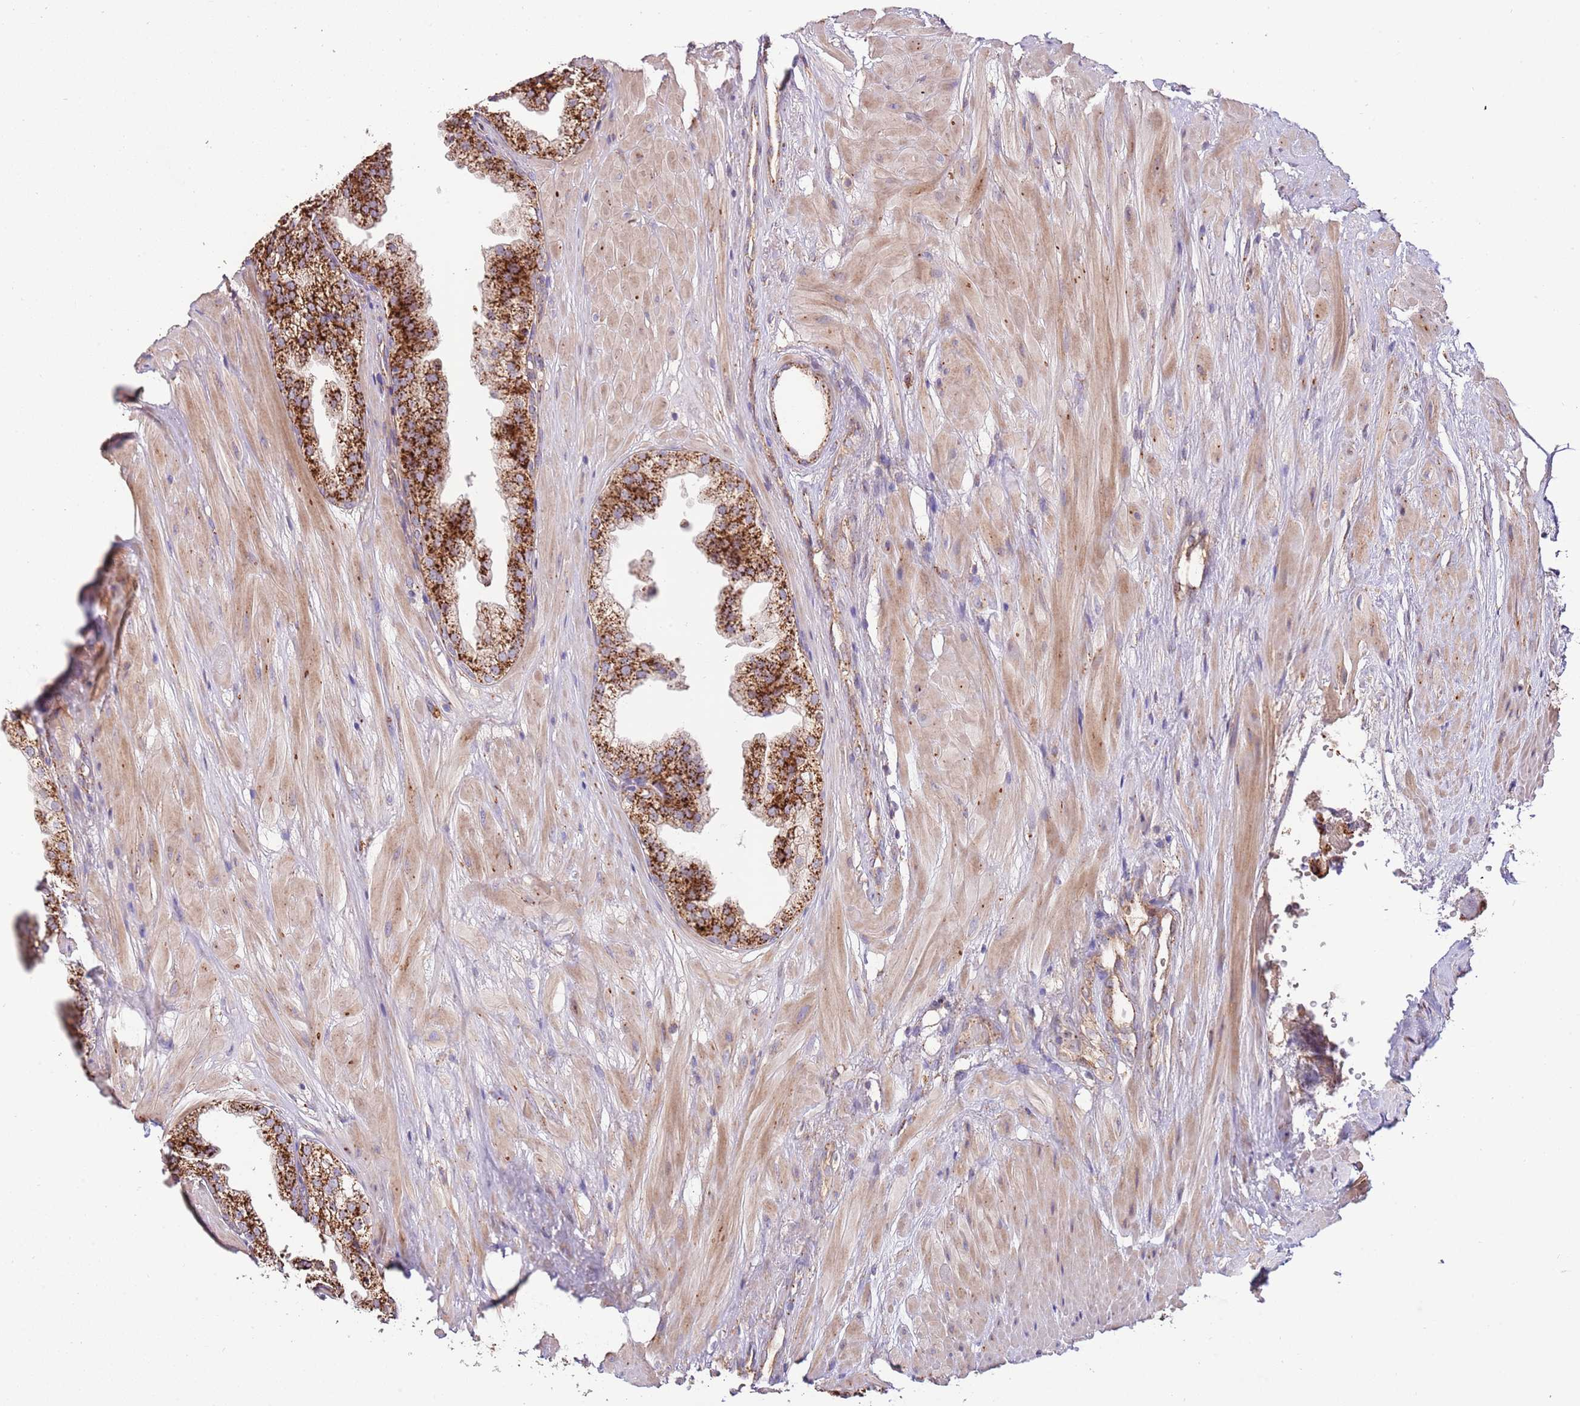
{"staining": {"intensity": "strong", "quantity": ">75%", "location": "cytoplasmic/membranous"}, "tissue": "prostate", "cell_type": "Glandular cells", "image_type": "normal", "snomed": [{"axis": "morphology", "description": "Normal tissue, NOS"}, {"axis": "topography", "description": "Prostate"}, {"axis": "topography", "description": "Peripheral nerve tissue"}], "caption": "DAB immunohistochemical staining of benign human prostate shows strong cytoplasmic/membranous protein expression in about >75% of glandular cells.", "gene": "DOCK6", "patient": {"sex": "male", "age": 55}}